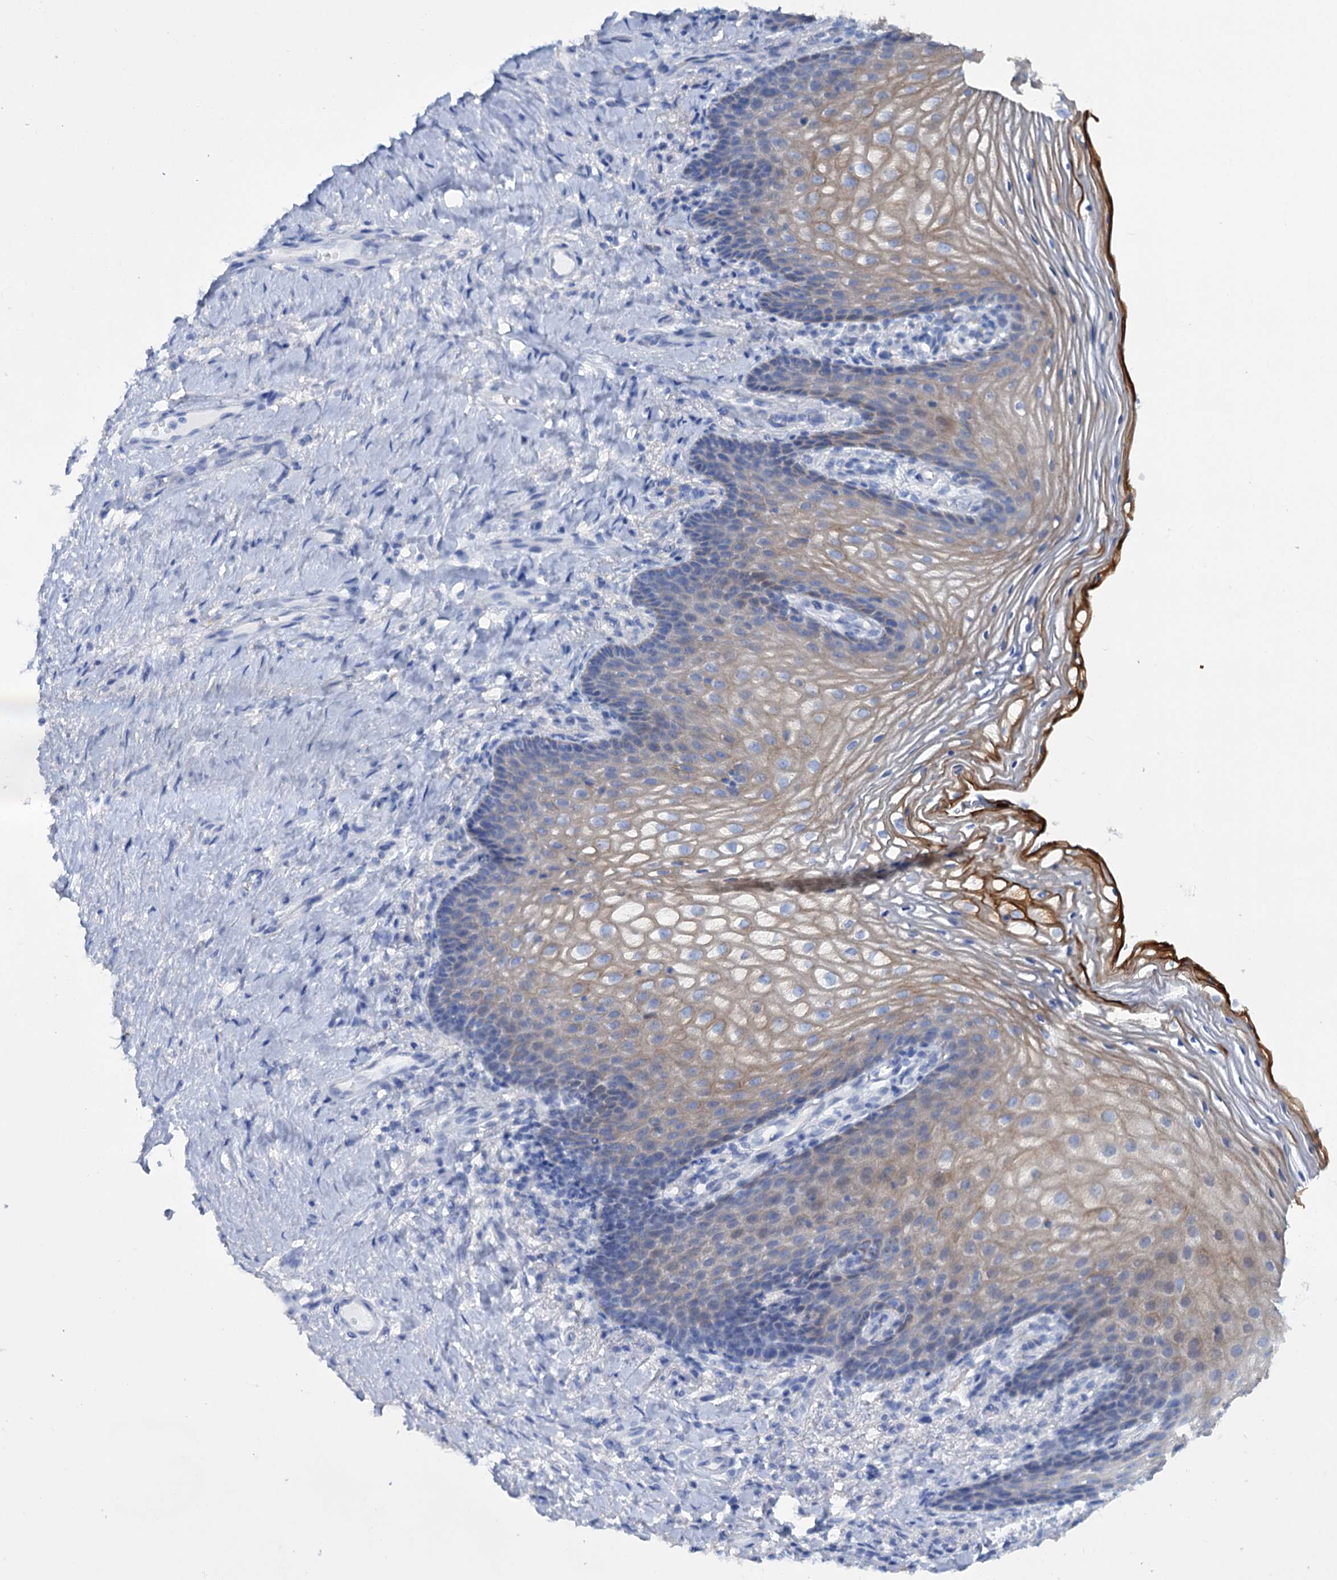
{"staining": {"intensity": "moderate", "quantity": "<25%", "location": "cytoplasmic/membranous"}, "tissue": "vagina", "cell_type": "Squamous epithelial cells", "image_type": "normal", "snomed": [{"axis": "morphology", "description": "Normal tissue, NOS"}, {"axis": "topography", "description": "Vagina"}], "caption": "This histopathology image exhibits immunohistochemistry staining of unremarkable human vagina, with low moderate cytoplasmic/membranous staining in approximately <25% of squamous epithelial cells.", "gene": "FAAP20", "patient": {"sex": "female", "age": 60}}